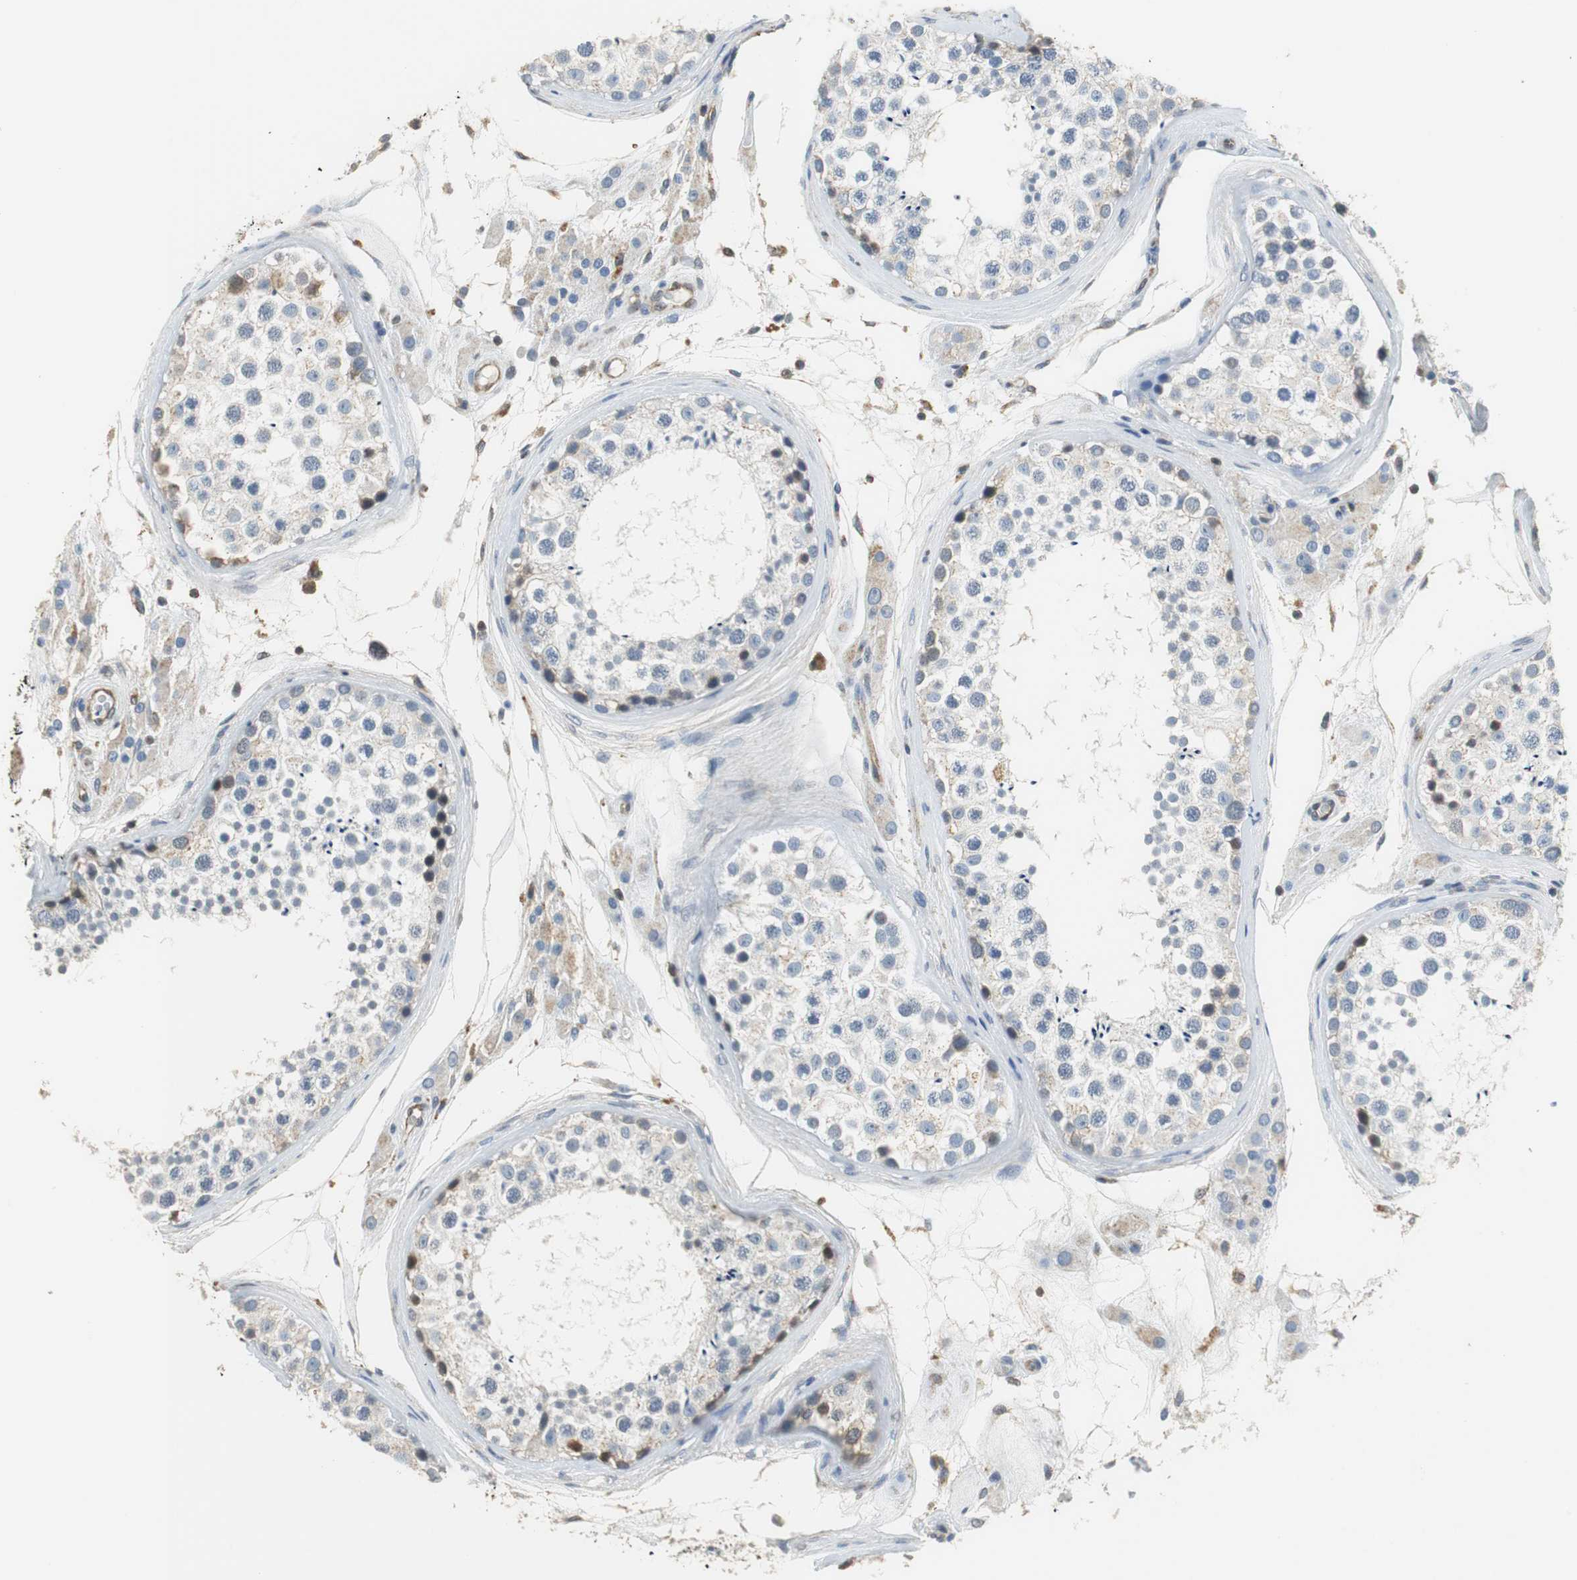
{"staining": {"intensity": "weak", "quantity": "25%-75%", "location": "cytoplasmic/membranous"}, "tissue": "testis", "cell_type": "Cells in seminiferous ducts", "image_type": "normal", "snomed": [{"axis": "morphology", "description": "Normal tissue, NOS"}, {"axis": "topography", "description": "Testis"}], "caption": "This is a photomicrograph of immunohistochemistry (IHC) staining of benign testis, which shows weak positivity in the cytoplasmic/membranous of cells in seminiferous ducts.", "gene": "GSDMD", "patient": {"sex": "male", "age": 46}}